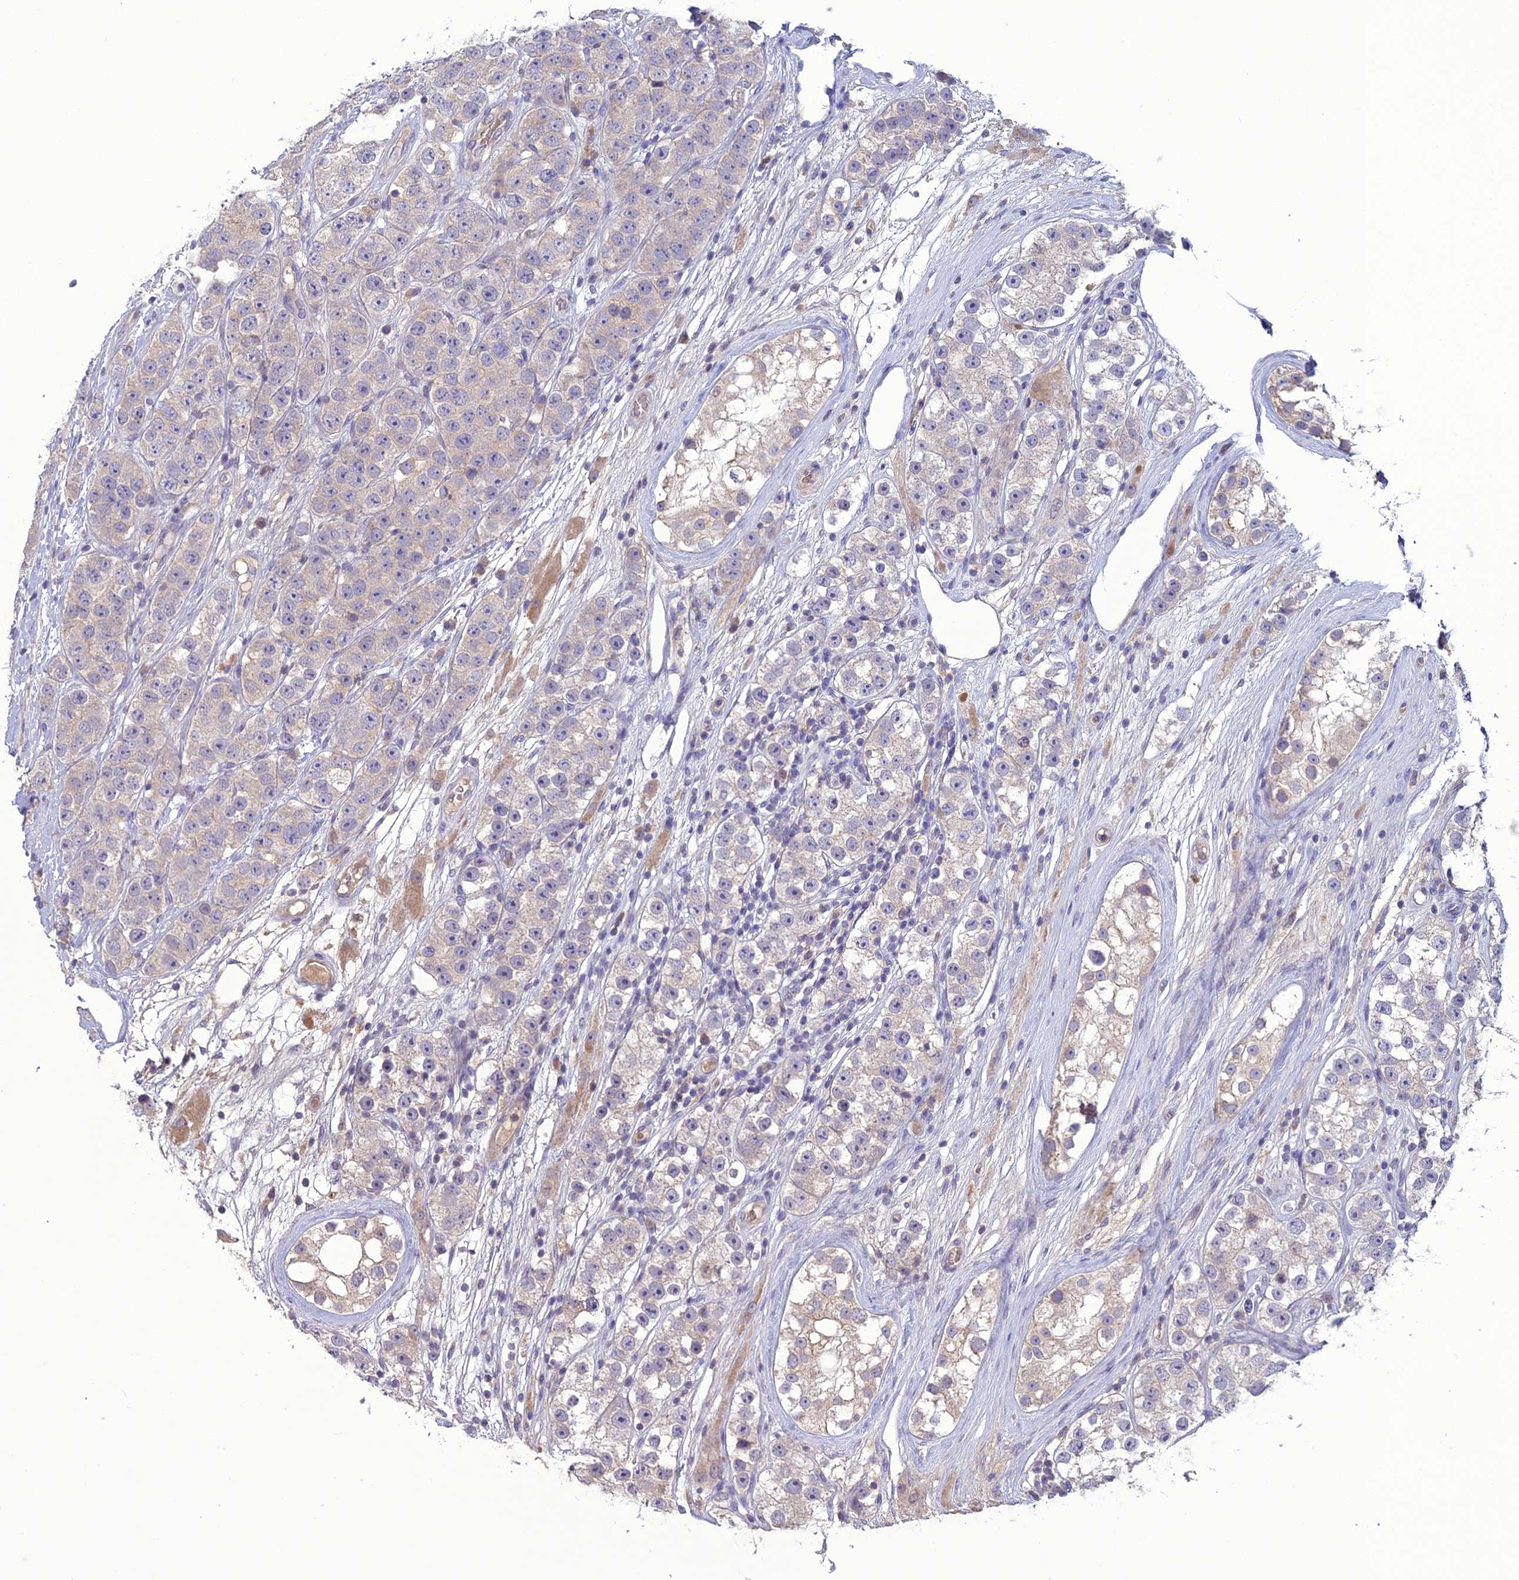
{"staining": {"intensity": "negative", "quantity": "none", "location": "none"}, "tissue": "testis cancer", "cell_type": "Tumor cells", "image_type": "cancer", "snomed": [{"axis": "morphology", "description": "Seminoma, NOS"}, {"axis": "topography", "description": "Testis"}], "caption": "DAB immunohistochemical staining of human testis seminoma exhibits no significant staining in tumor cells.", "gene": "C2orf76", "patient": {"sex": "male", "age": 28}}